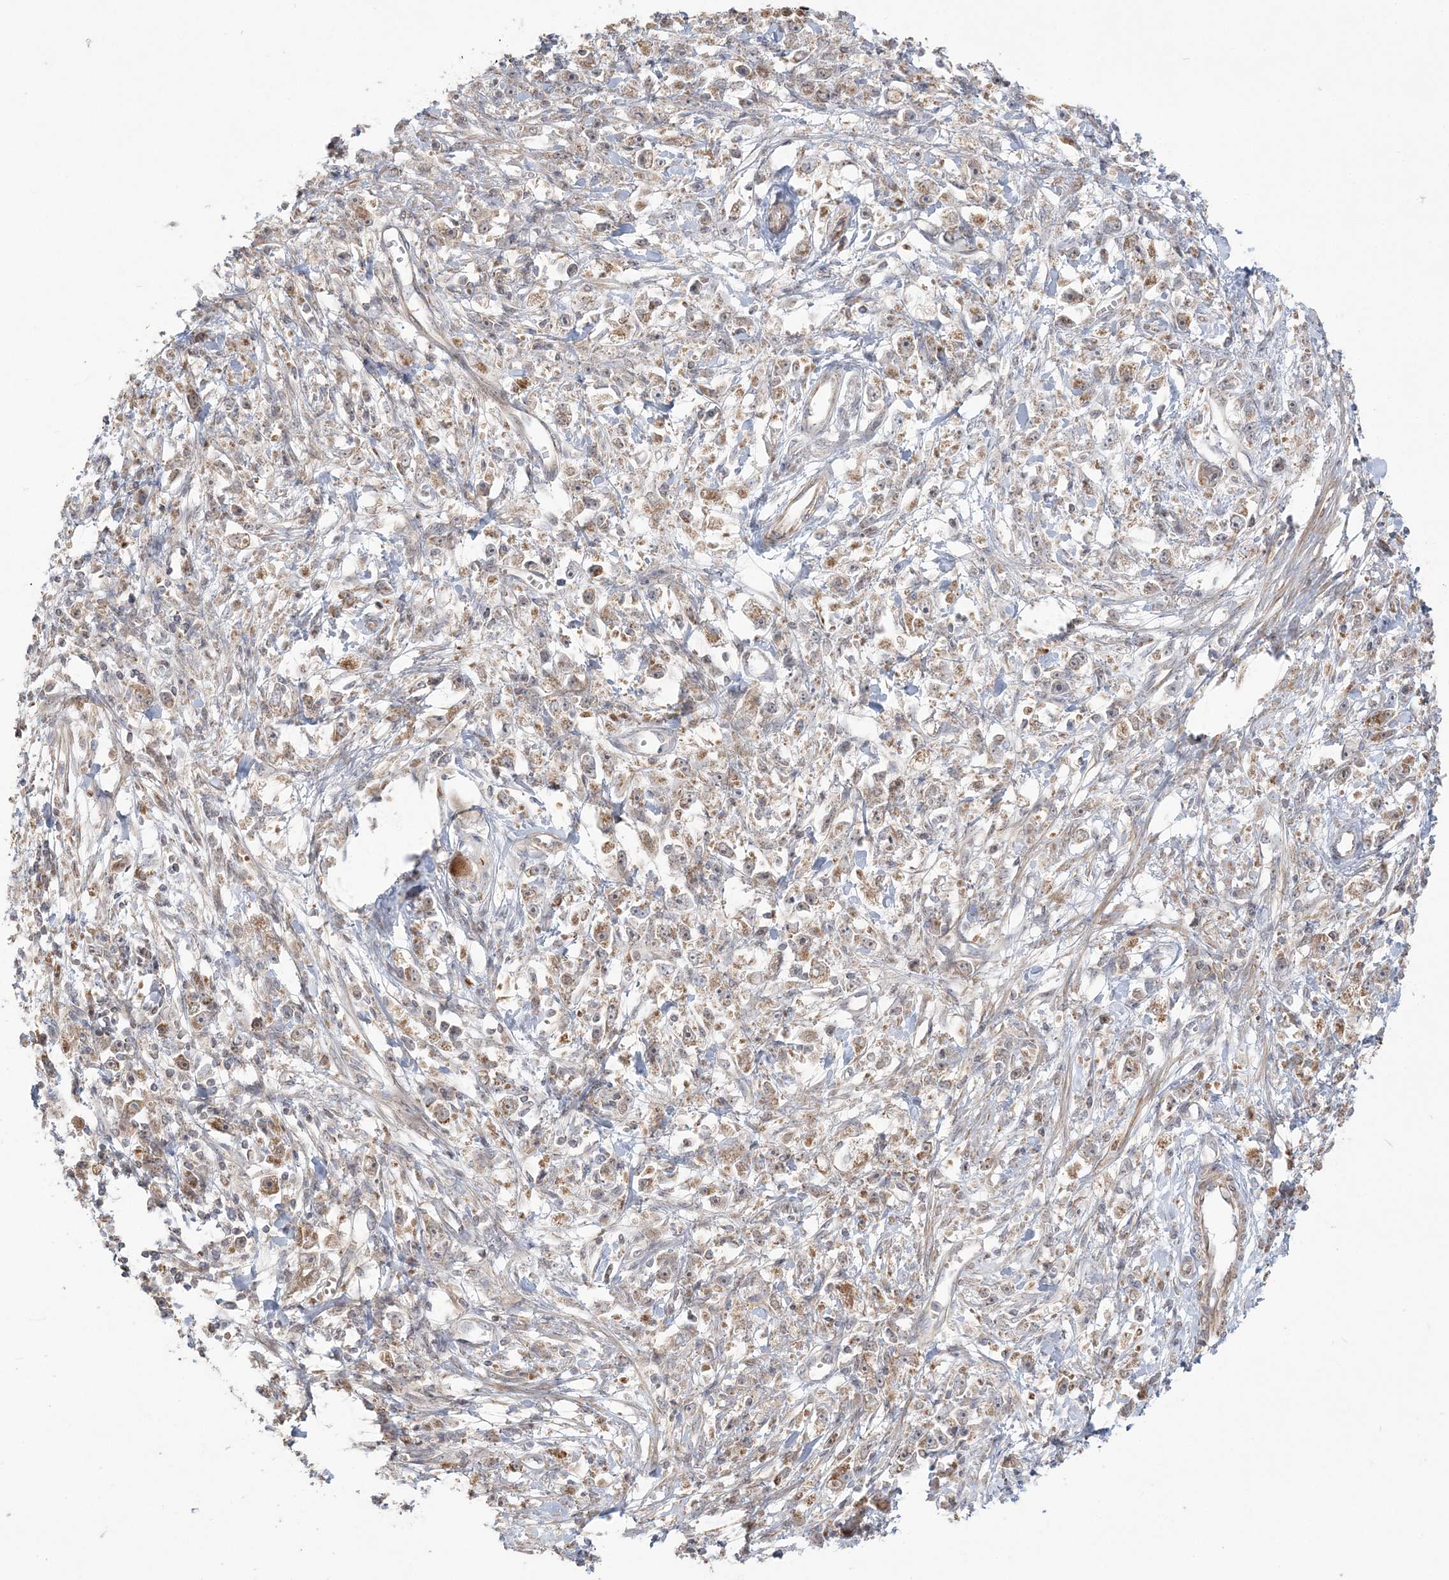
{"staining": {"intensity": "moderate", "quantity": ">75%", "location": "cytoplasmic/membranous"}, "tissue": "stomach cancer", "cell_type": "Tumor cells", "image_type": "cancer", "snomed": [{"axis": "morphology", "description": "Adenocarcinoma, NOS"}, {"axis": "topography", "description": "Stomach"}], "caption": "This histopathology image exhibits immunohistochemistry staining of stomach adenocarcinoma, with medium moderate cytoplasmic/membranous positivity in approximately >75% of tumor cells.", "gene": "SCLT1", "patient": {"sex": "female", "age": 59}}